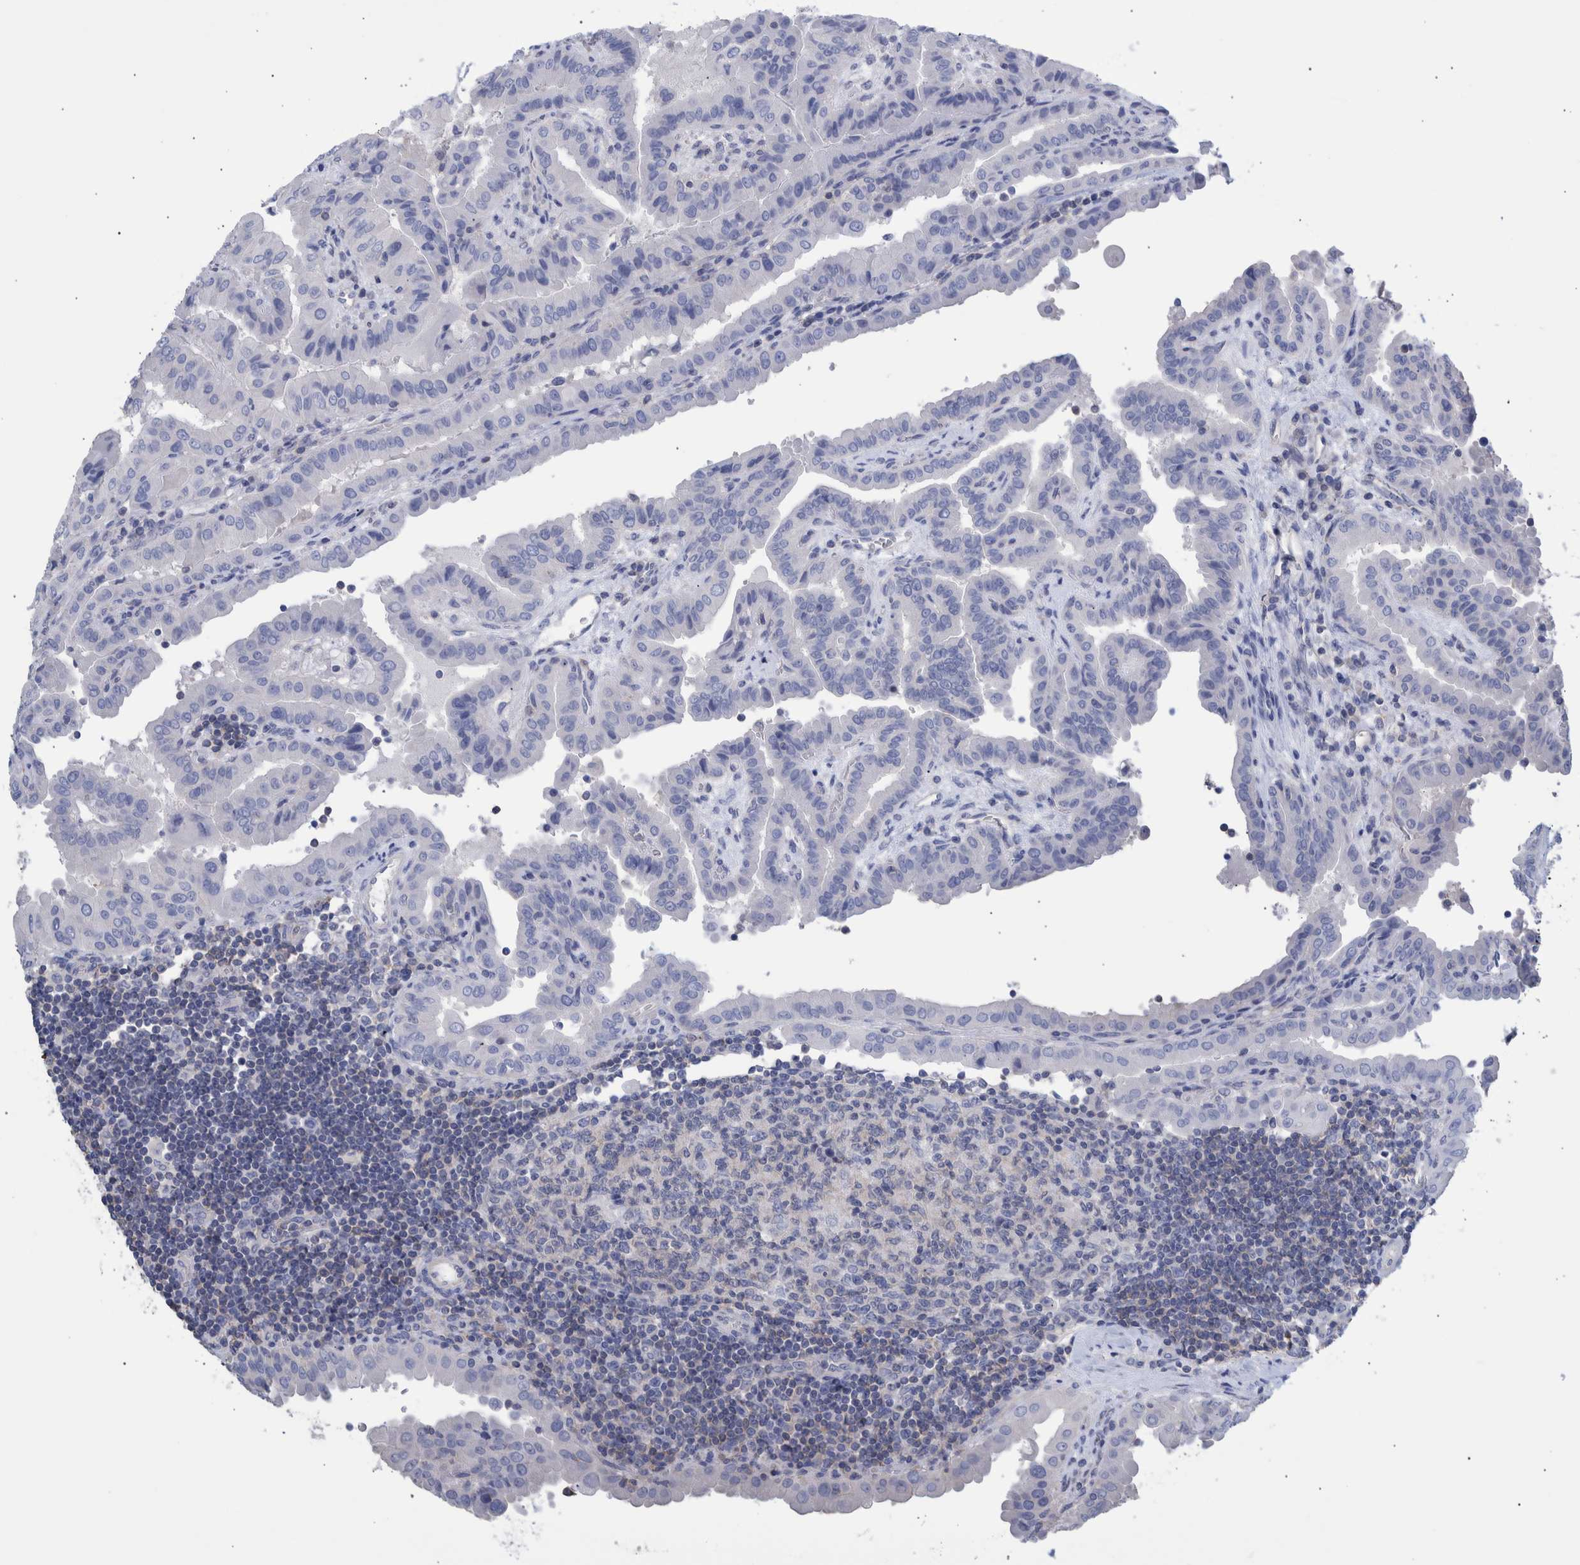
{"staining": {"intensity": "negative", "quantity": "none", "location": "none"}, "tissue": "thyroid cancer", "cell_type": "Tumor cells", "image_type": "cancer", "snomed": [{"axis": "morphology", "description": "Papillary adenocarcinoma, NOS"}, {"axis": "topography", "description": "Thyroid gland"}], "caption": "This image is of thyroid papillary adenocarcinoma stained with immunohistochemistry (IHC) to label a protein in brown with the nuclei are counter-stained blue. There is no expression in tumor cells.", "gene": "PPP3CC", "patient": {"sex": "male", "age": 33}}